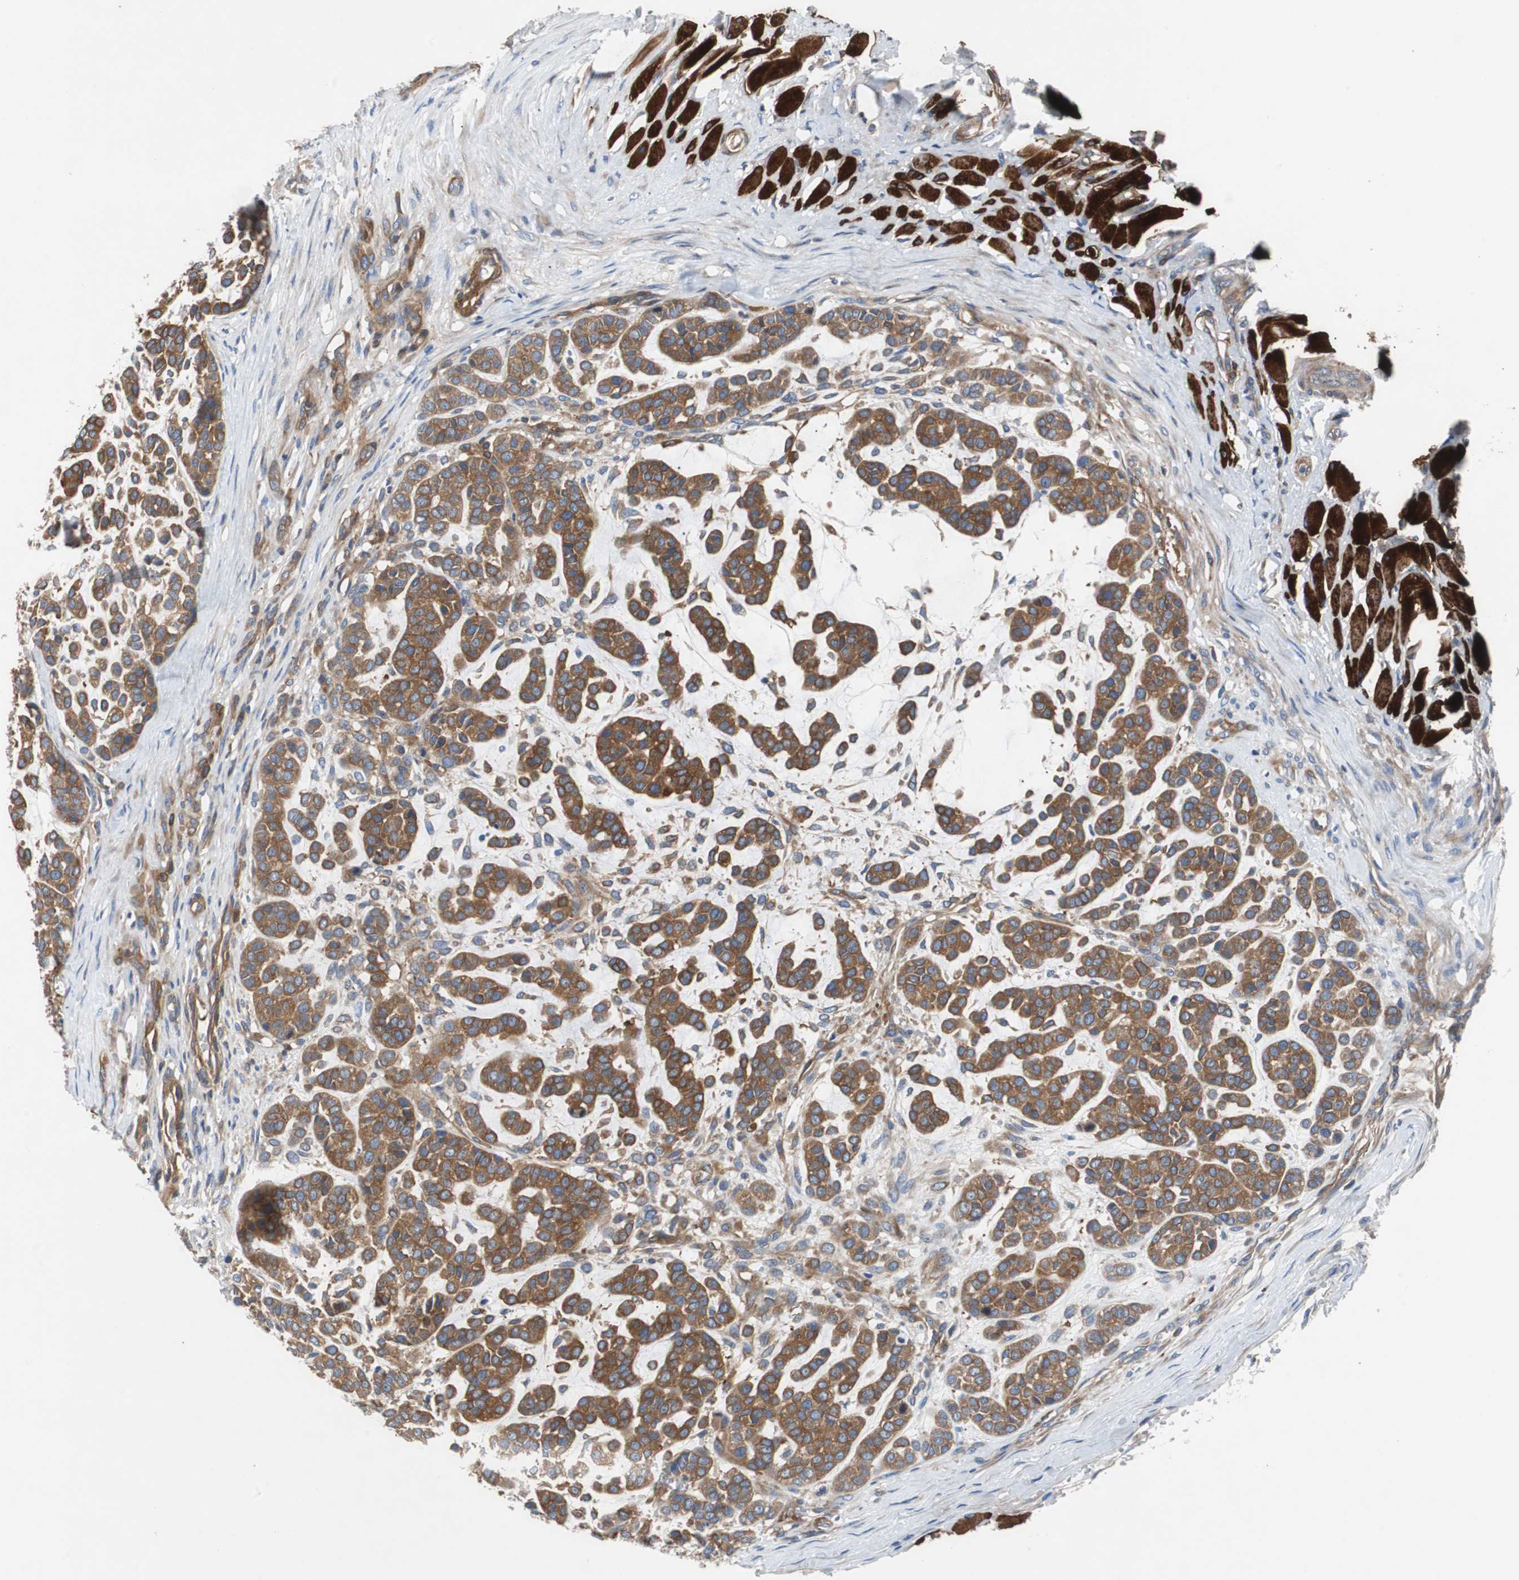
{"staining": {"intensity": "strong", "quantity": ">75%", "location": "cytoplasmic/membranous"}, "tissue": "head and neck cancer", "cell_type": "Tumor cells", "image_type": "cancer", "snomed": [{"axis": "morphology", "description": "Adenocarcinoma, NOS"}, {"axis": "morphology", "description": "Adenoma, NOS"}, {"axis": "topography", "description": "Head-Neck"}], "caption": "Protein expression analysis of human adenoma (head and neck) reveals strong cytoplasmic/membranous positivity in approximately >75% of tumor cells.", "gene": "GYS1", "patient": {"sex": "female", "age": 55}}